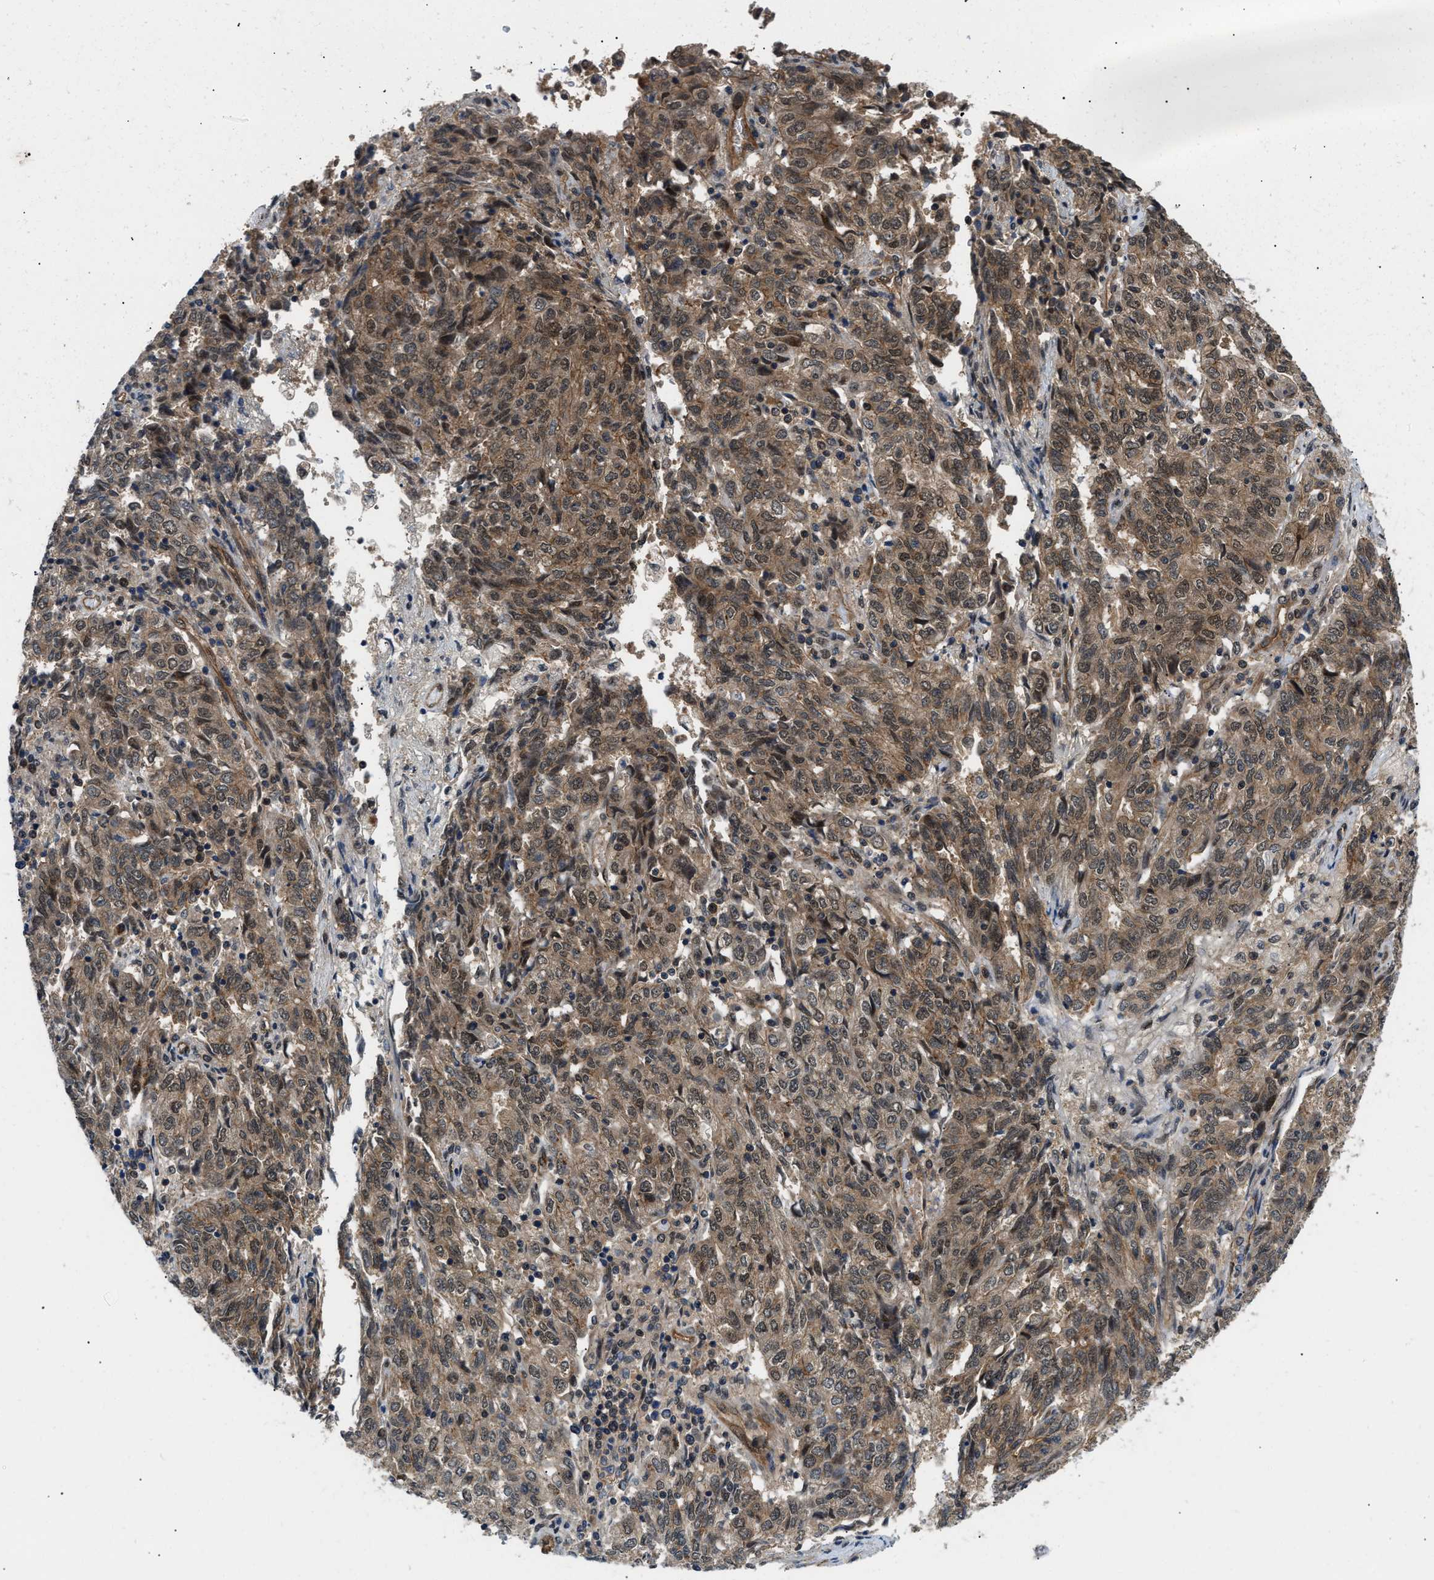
{"staining": {"intensity": "moderate", "quantity": "25%-75%", "location": "cytoplasmic/membranous"}, "tissue": "endometrial cancer", "cell_type": "Tumor cells", "image_type": "cancer", "snomed": [{"axis": "morphology", "description": "Adenocarcinoma, NOS"}, {"axis": "topography", "description": "Endometrium"}], "caption": "Adenocarcinoma (endometrial) stained with IHC displays moderate cytoplasmic/membranous expression in approximately 25%-75% of tumor cells.", "gene": "COPS2", "patient": {"sex": "female", "age": 80}}